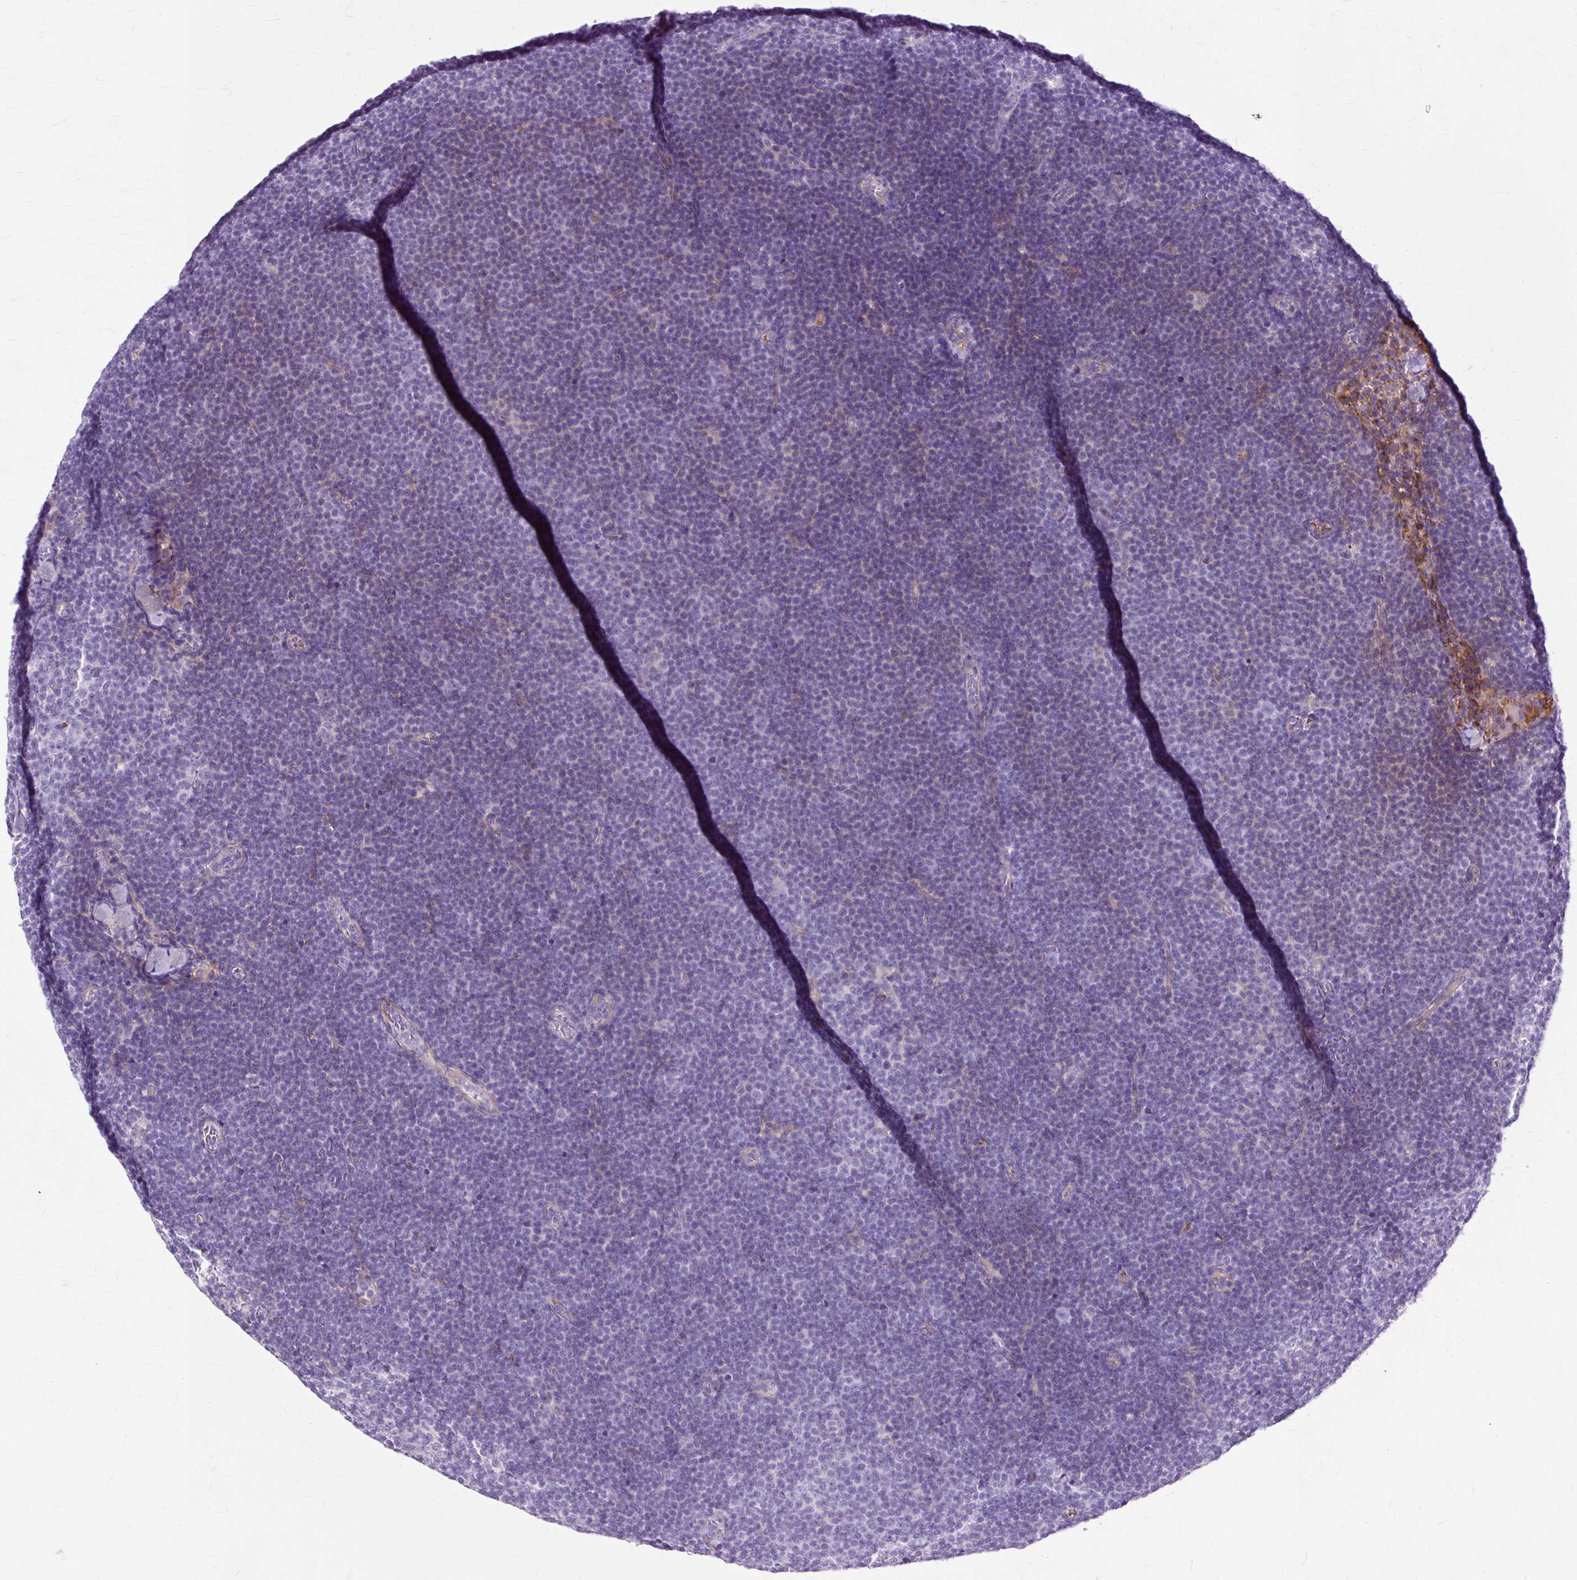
{"staining": {"intensity": "negative", "quantity": "none", "location": "none"}, "tissue": "lymphoma", "cell_type": "Tumor cells", "image_type": "cancer", "snomed": [{"axis": "morphology", "description": "Malignant lymphoma, non-Hodgkin's type, Low grade"}, {"axis": "topography", "description": "Lymph node"}], "caption": "An image of human low-grade malignant lymphoma, non-Hodgkin's type is negative for staining in tumor cells. (DAB (3,3'-diaminobenzidine) IHC visualized using brightfield microscopy, high magnification).", "gene": "DCTN4", "patient": {"sex": "male", "age": 48}}